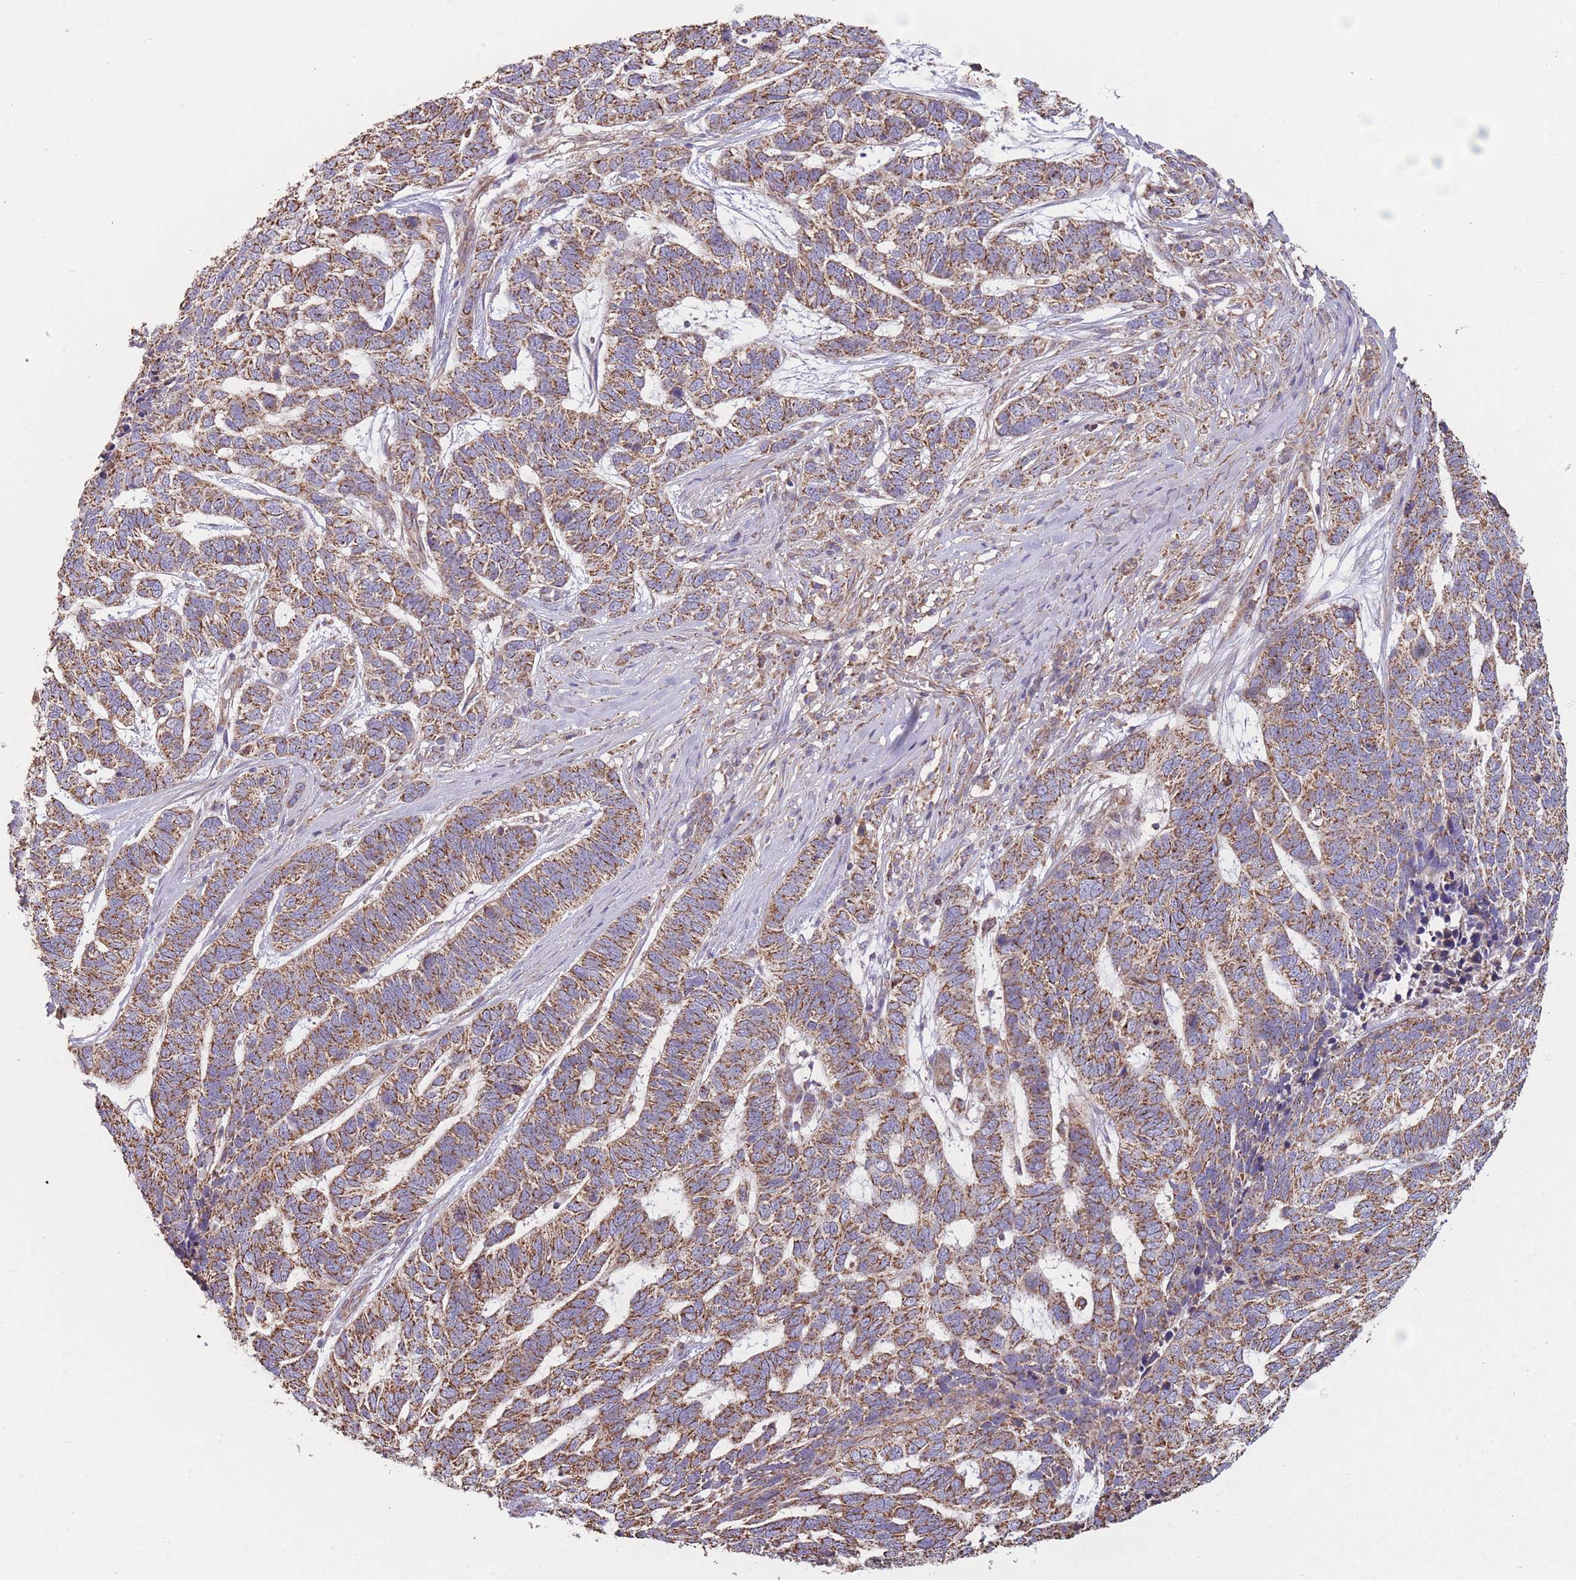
{"staining": {"intensity": "moderate", "quantity": ">75%", "location": "cytoplasmic/membranous"}, "tissue": "skin cancer", "cell_type": "Tumor cells", "image_type": "cancer", "snomed": [{"axis": "morphology", "description": "Basal cell carcinoma"}, {"axis": "topography", "description": "Skin"}], "caption": "Immunohistochemistry (IHC) histopathology image of neoplastic tissue: skin cancer (basal cell carcinoma) stained using IHC demonstrates medium levels of moderate protein expression localized specifically in the cytoplasmic/membranous of tumor cells, appearing as a cytoplasmic/membranous brown color.", "gene": "KIF16B", "patient": {"sex": "female", "age": 65}}